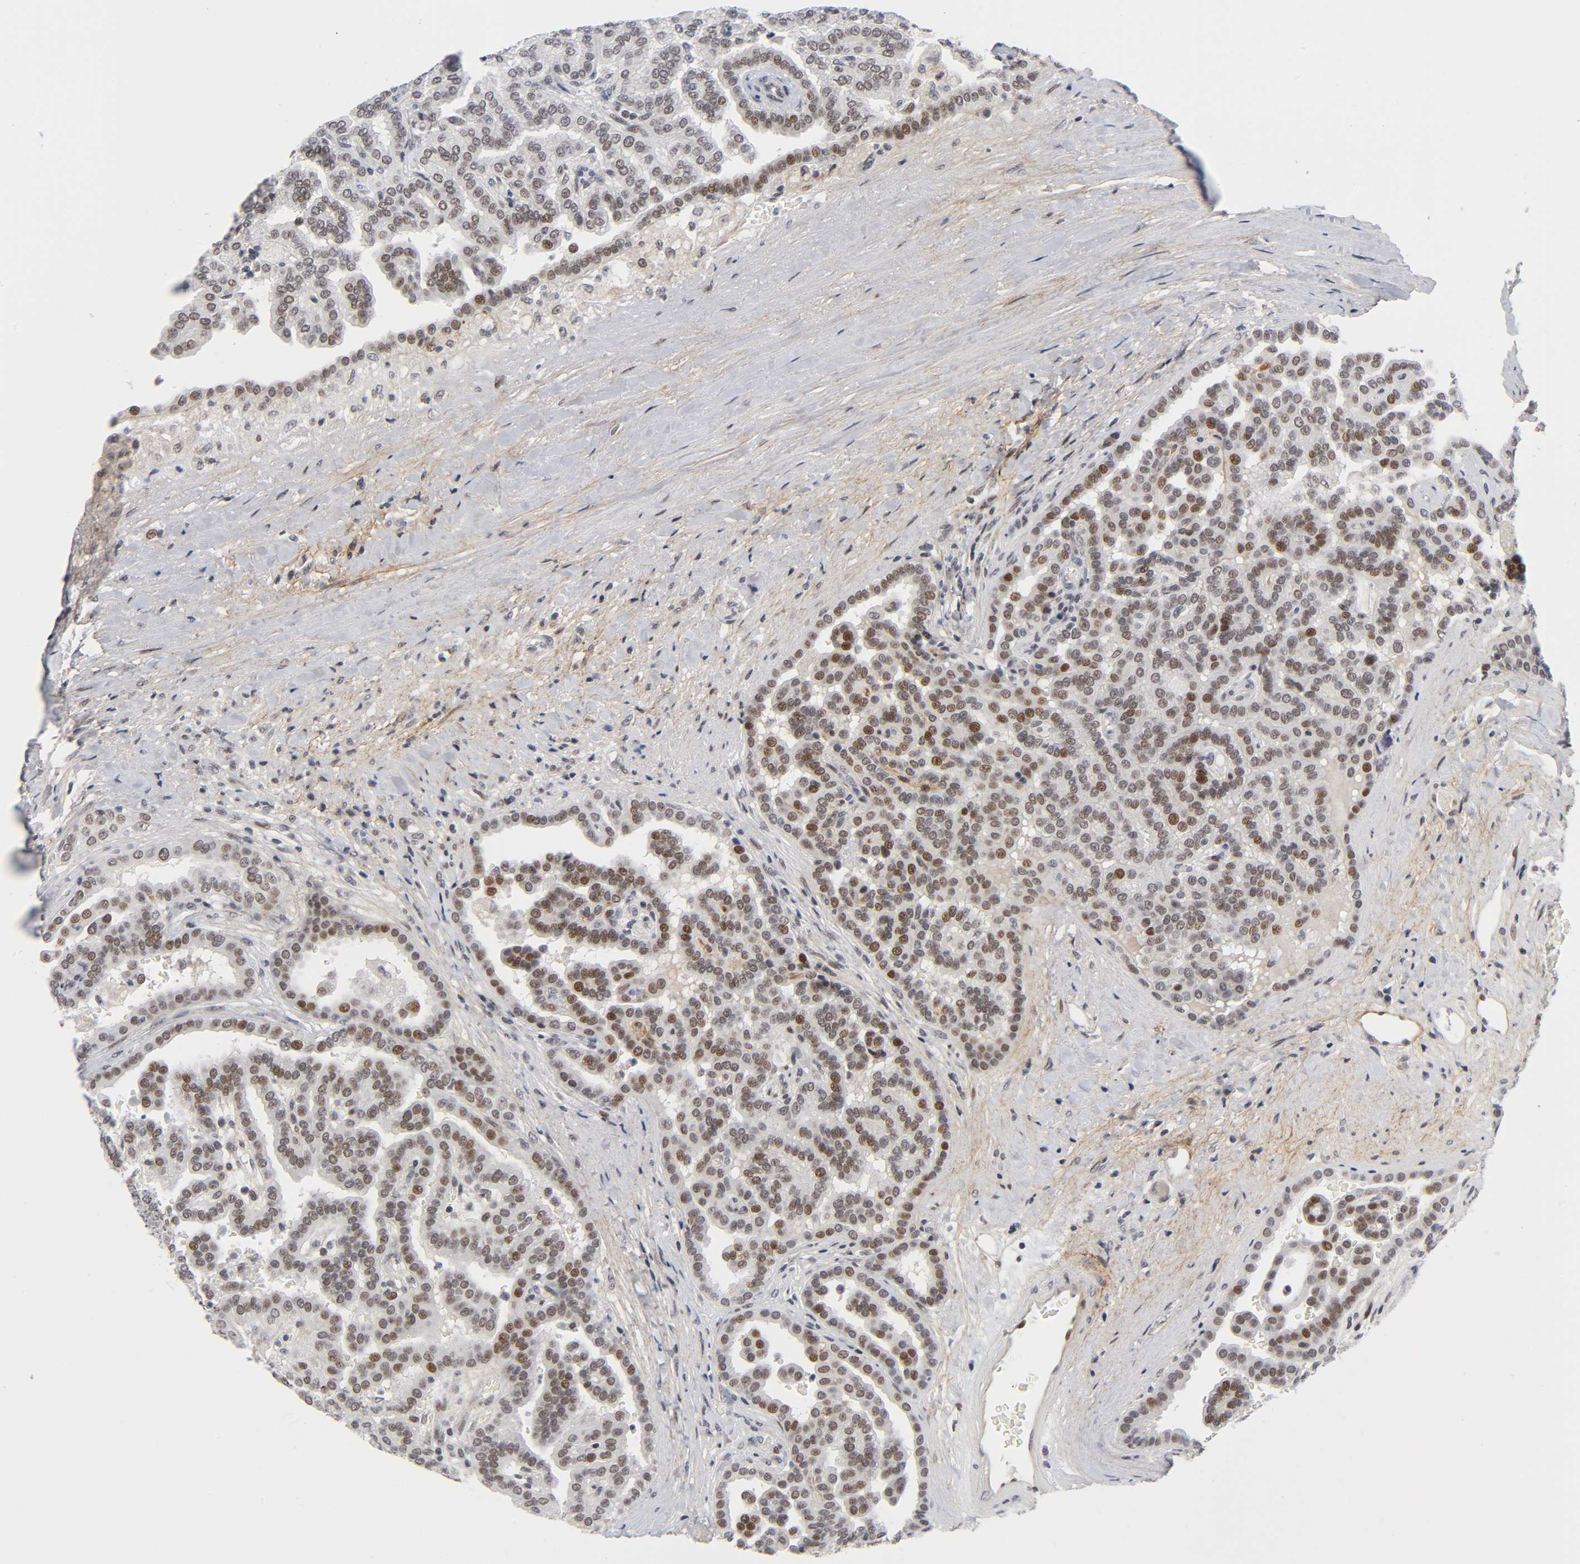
{"staining": {"intensity": "moderate", "quantity": "25%-75%", "location": "nuclear"}, "tissue": "renal cancer", "cell_type": "Tumor cells", "image_type": "cancer", "snomed": [{"axis": "morphology", "description": "Adenocarcinoma, NOS"}, {"axis": "topography", "description": "Kidney"}], "caption": "A micrograph of human renal cancer (adenocarcinoma) stained for a protein shows moderate nuclear brown staining in tumor cells.", "gene": "DIDO1", "patient": {"sex": "male", "age": 61}}